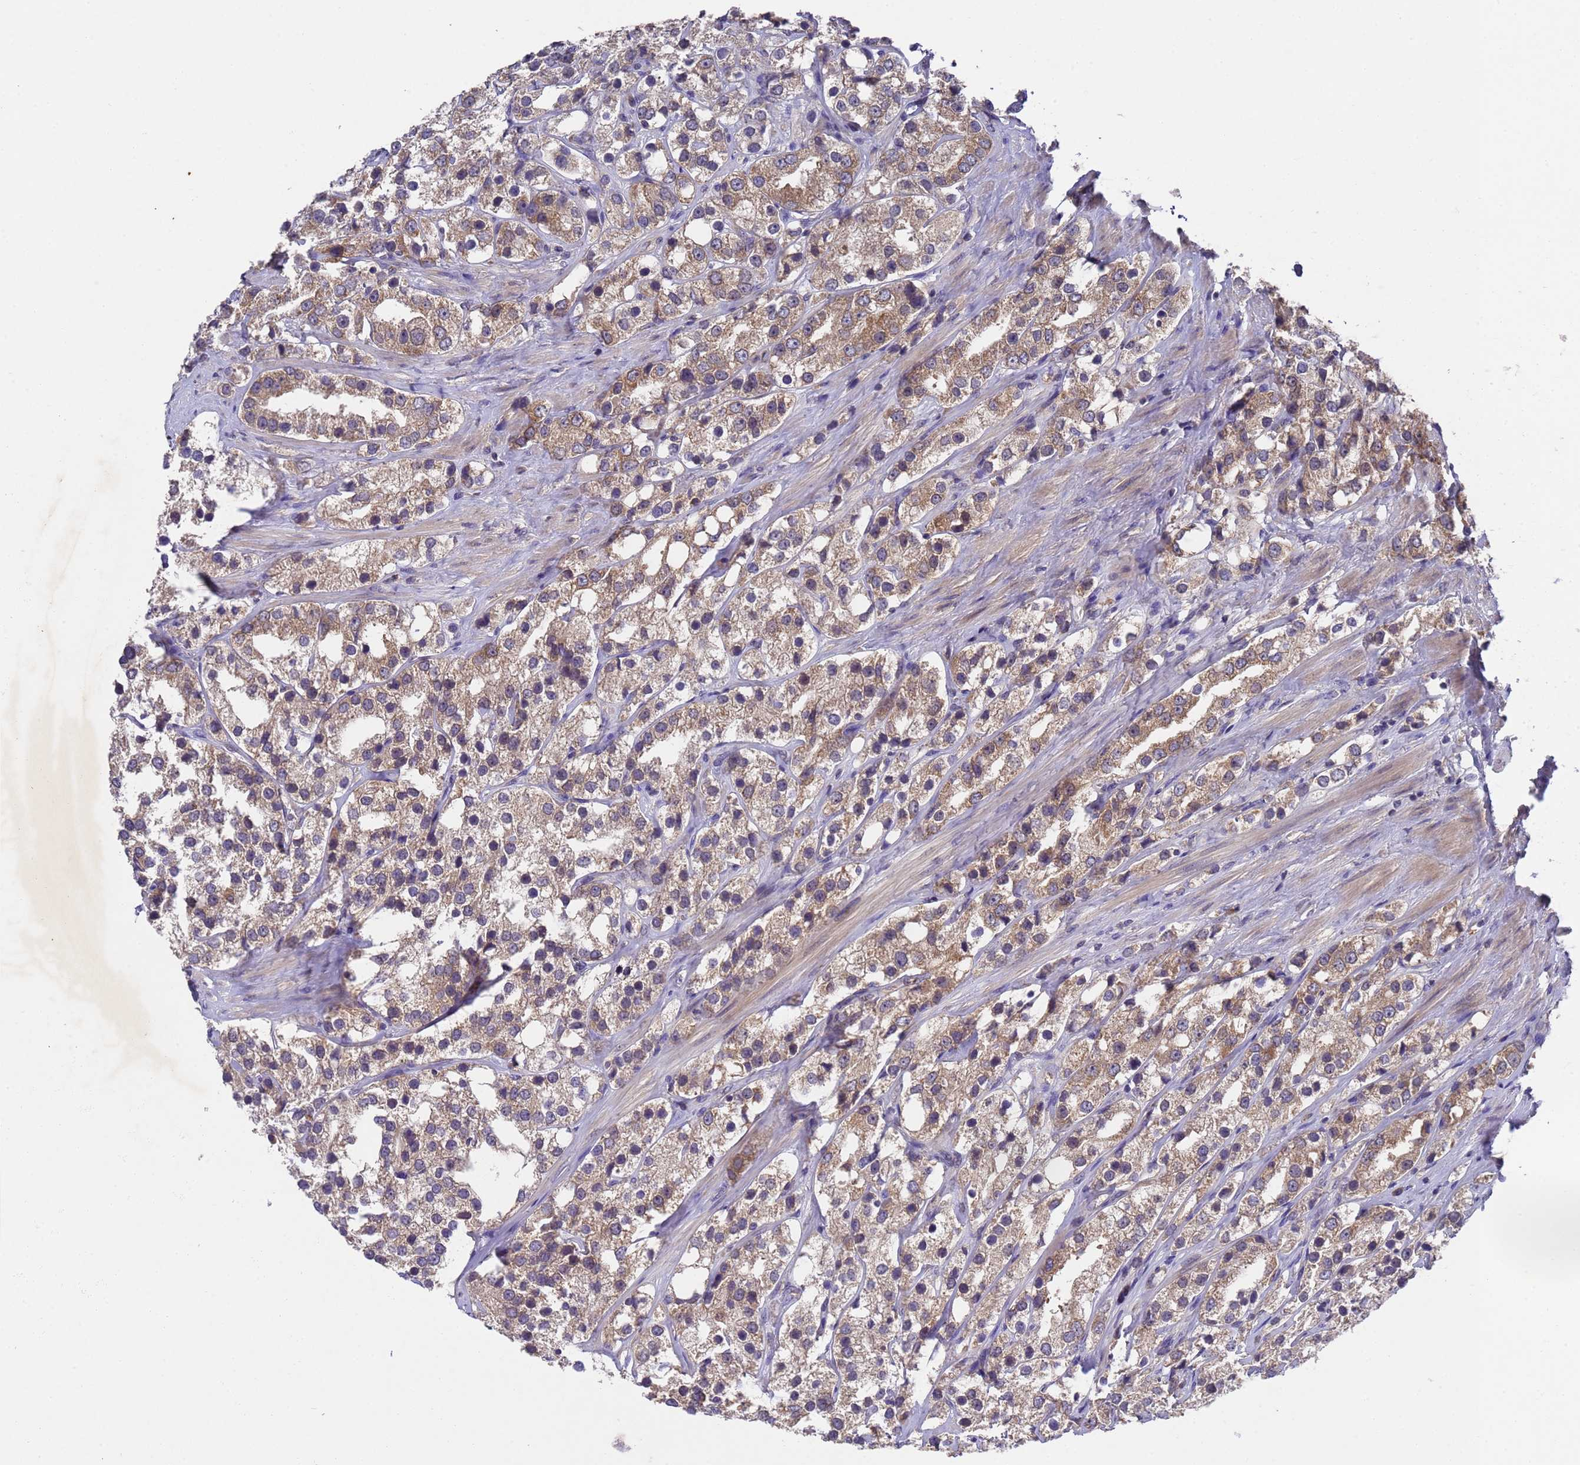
{"staining": {"intensity": "moderate", "quantity": "25%-75%", "location": "cytoplasmic/membranous"}, "tissue": "prostate cancer", "cell_type": "Tumor cells", "image_type": "cancer", "snomed": [{"axis": "morphology", "description": "Adenocarcinoma, NOS"}, {"axis": "topography", "description": "Prostate"}], "caption": "Prostate adenocarcinoma stained with DAB immunohistochemistry exhibits medium levels of moderate cytoplasmic/membranous staining in approximately 25%-75% of tumor cells. The protein of interest is stained brown, and the nuclei are stained in blue (DAB IHC with brightfield microscopy, high magnification).", "gene": "DCAF12L2", "patient": {"sex": "male", "age": 79}}